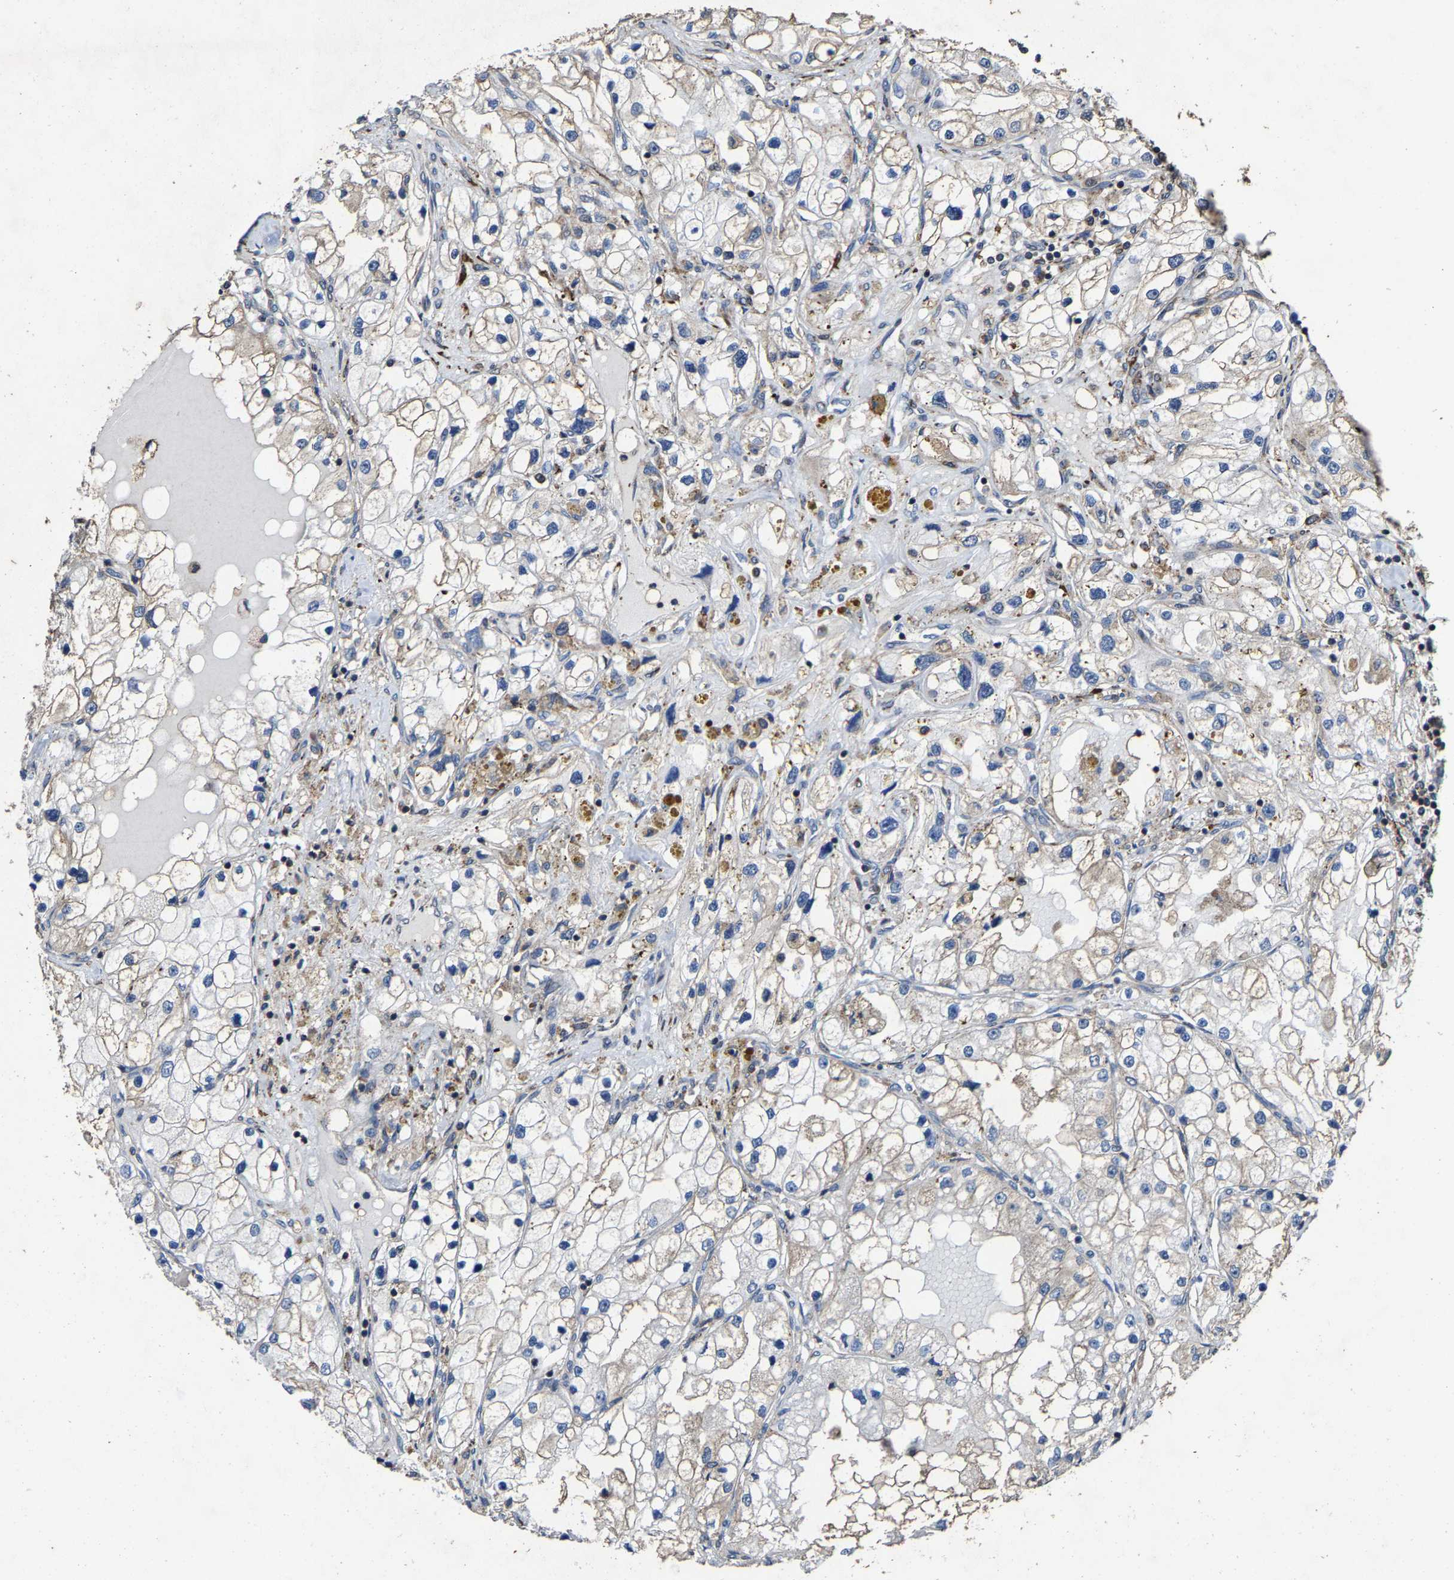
{"staining": {"intensity": "negative", "quantity": "none", "location": "none"}, "tissue": "renal cancer", "cell_type": "Tumor cells", "image_type": "cancer", "snomed": [{"axis": "morphology", "description": "Adenocarcinoma, NOS"}, {"axis": "topography", "description": "Kidney"}], "caption": "Immunohistochemistry of human renal cancer reveals no staining in tumor cells.", "gene": "FGD3", "patient": {"sex": "male", "age": 68}}